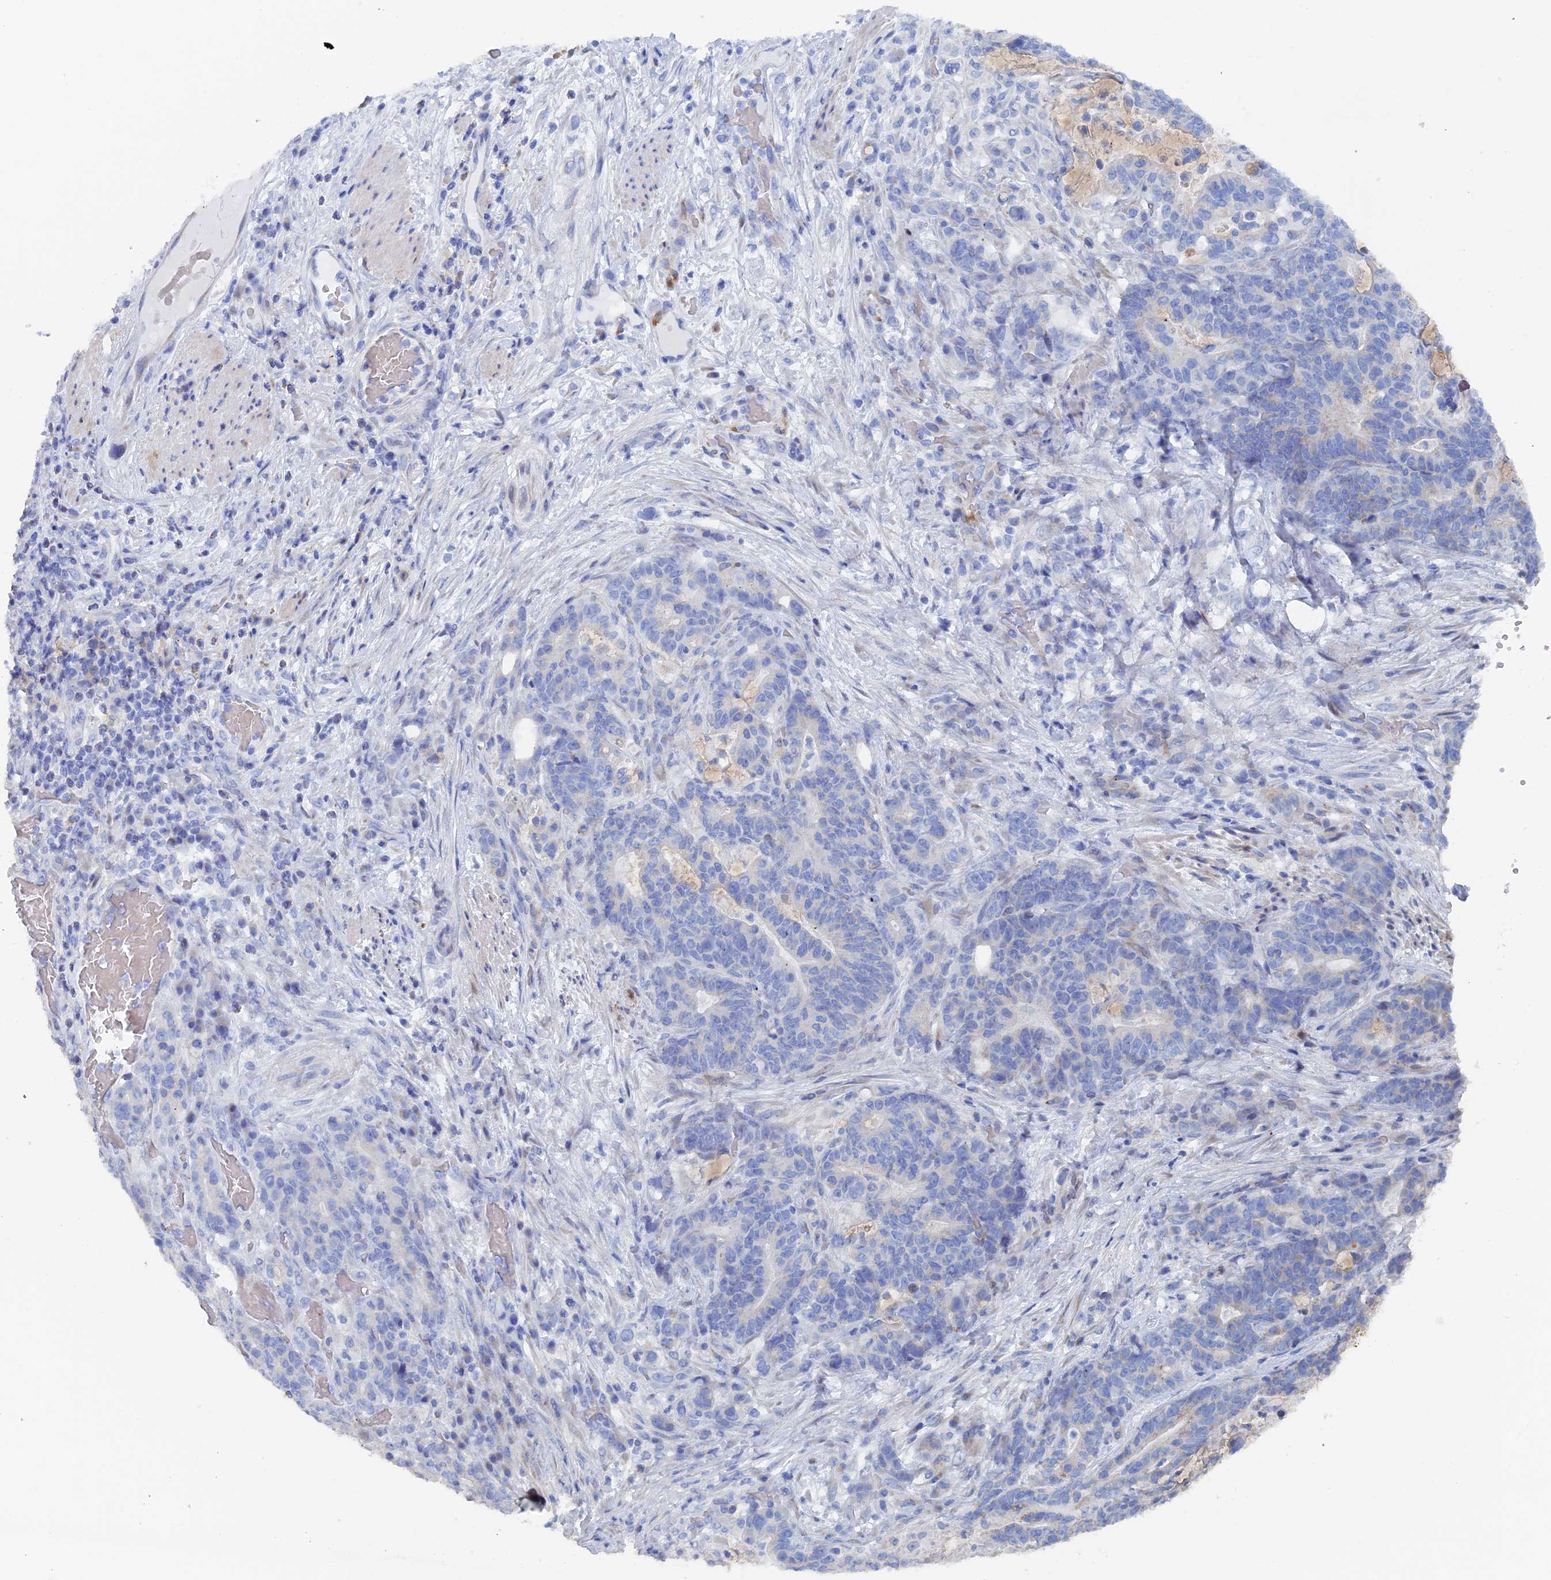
{"staining": {"intensity": "negative", "quantity": "none", "location": "none"}, "tissue": "stomach cancer", "cell_type": "Tumor cells", "image_type": "cancer", "snomed": [{"axis": "morphology", "description": "Normal tissue, NOS"}, {"axis": "morphology", "description": "Adenocarcinoma, NOS"}, {"axis": "topography", "description": "Stomach"}], "caption": "Immunohistochemical staining of human adenocarcinoma (stomach) displays no significant expression in tumor cells.", "gene": "COG7", "patient": {"sex": "female", "age": 64}}